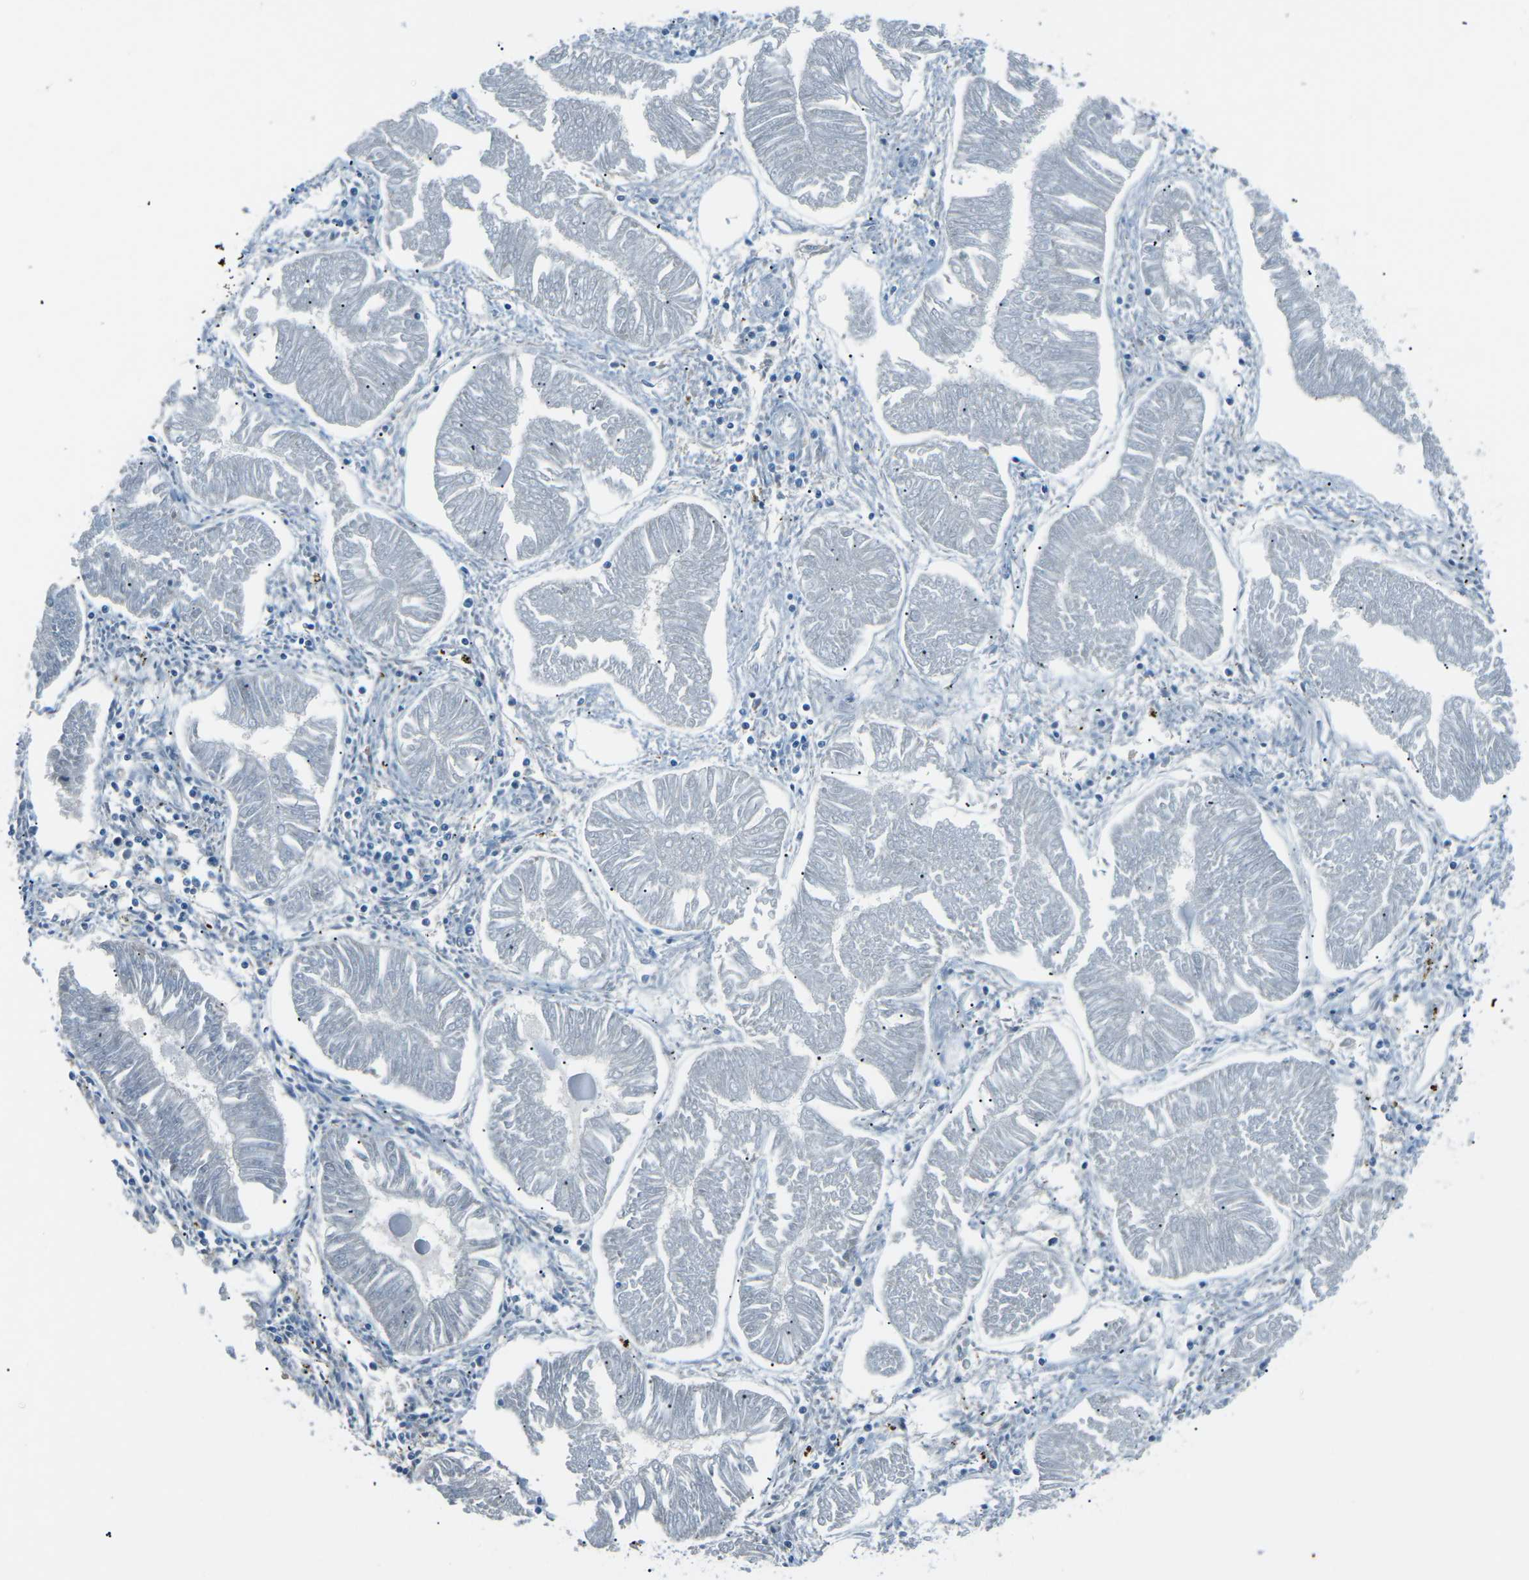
{"staining": {"intensity": "negative", "quantity": "none", "location": "none"}, "tissue": "endometrial cancer", "cell_type": "Tumor cells", "image_type": "cancer", "snomed": [{"axis": "morphology", "description": "Adenocarcinoma, NOS"}, {"axis": "topography", "description": "Endometrium"}], "caption": "Endometrial adenocarcinoma stained for a protein using immunohistochemistry (IHC) exhibits no expression tumor cells.", "gene": "PRKCA", "patient": {"sex": "female", "age": 53}}